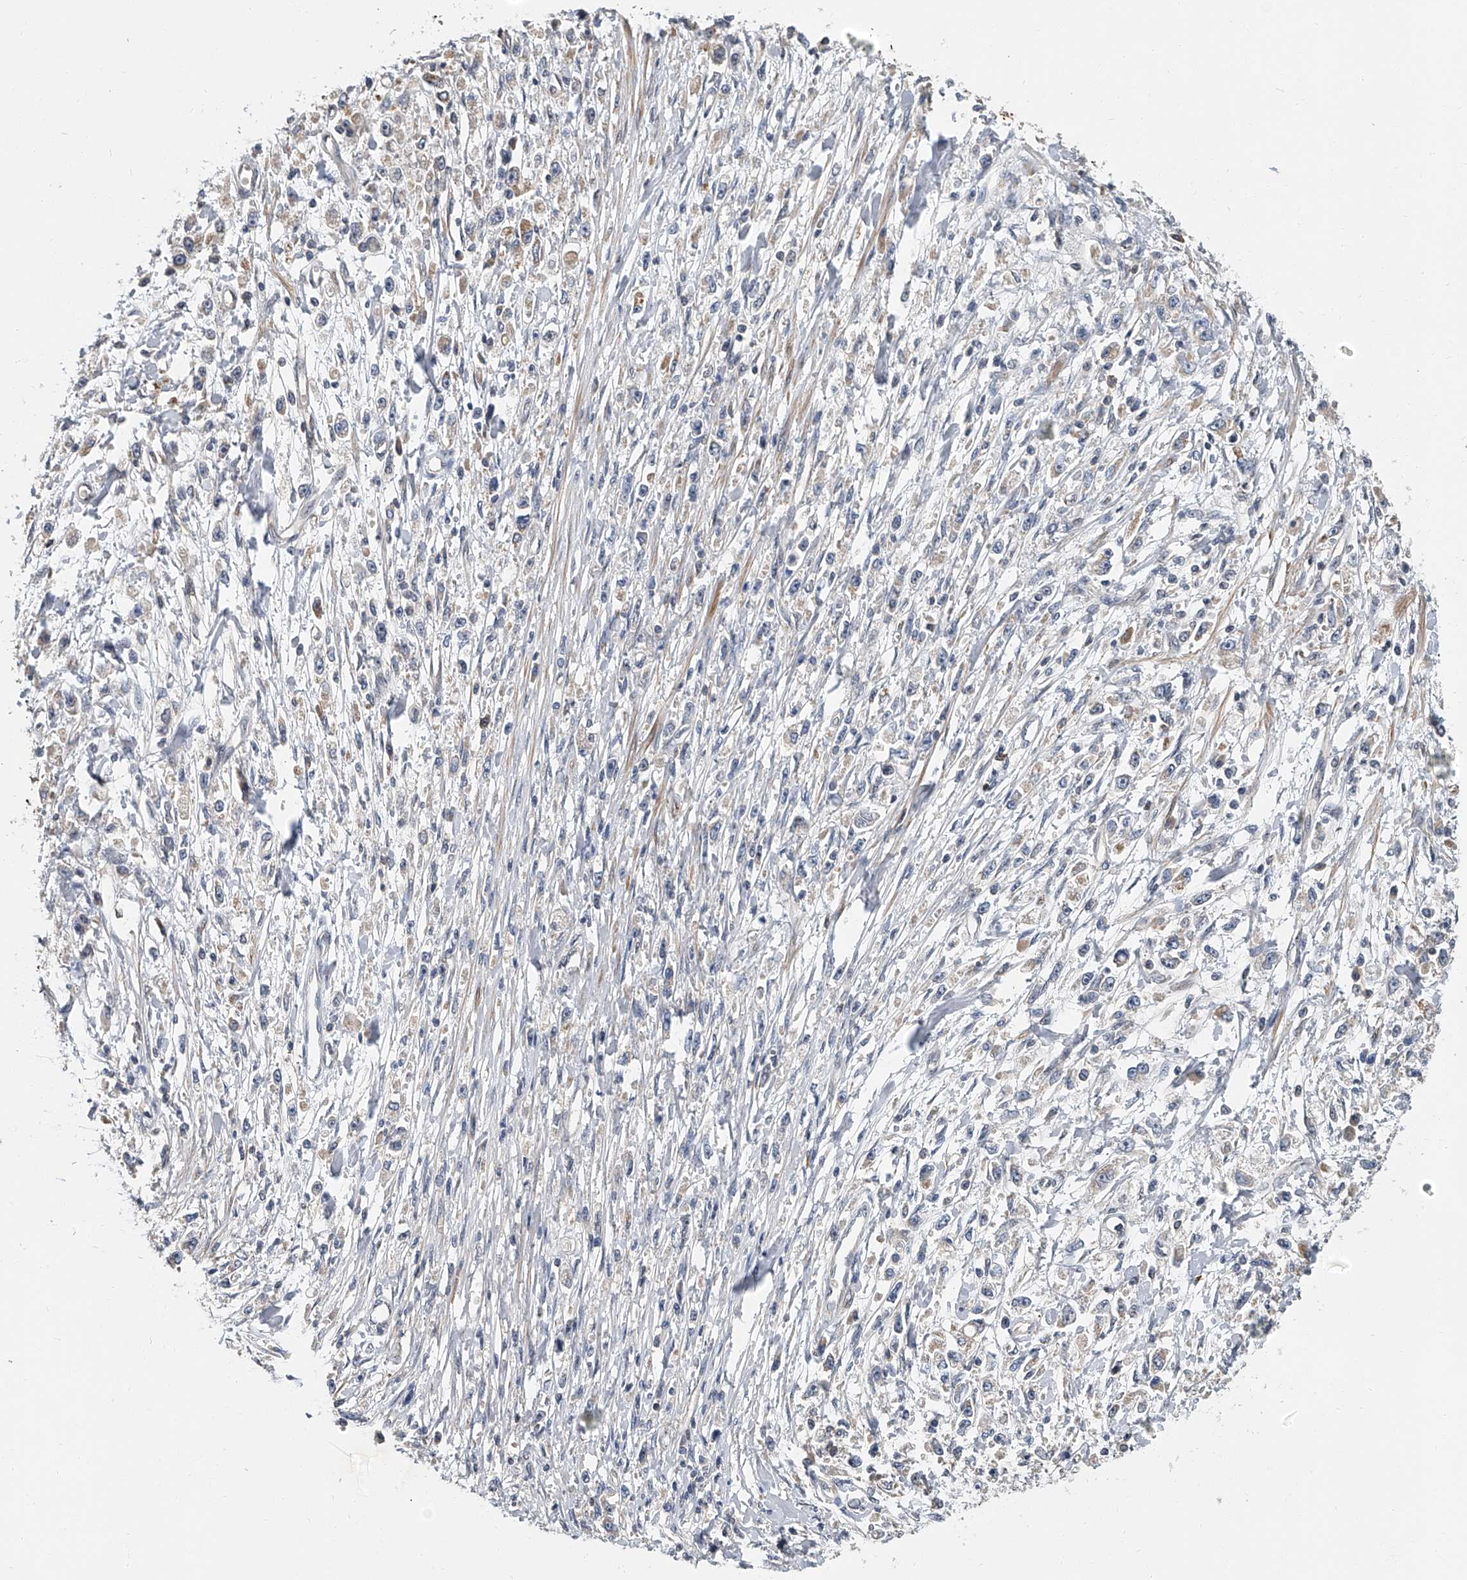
{"staining": {"intensity": "negative", "quantity": "none", "location": "none"}, "tissue": "stomach cancer", "cell_type": "Tumor cells", "image_type": "cancer", "snomed": [{"axis": "morphology", "description": "Adenocarcinoma, NOS"}, {"axis": "topography", "description": "Stomach"}], "caption": "Immunohistochemistry (IHC) of human stomach adenocarcinoma reveals no staining in tumor cells.", "gene": "CD200", "patient": {"sex": "female", "age": 59}}